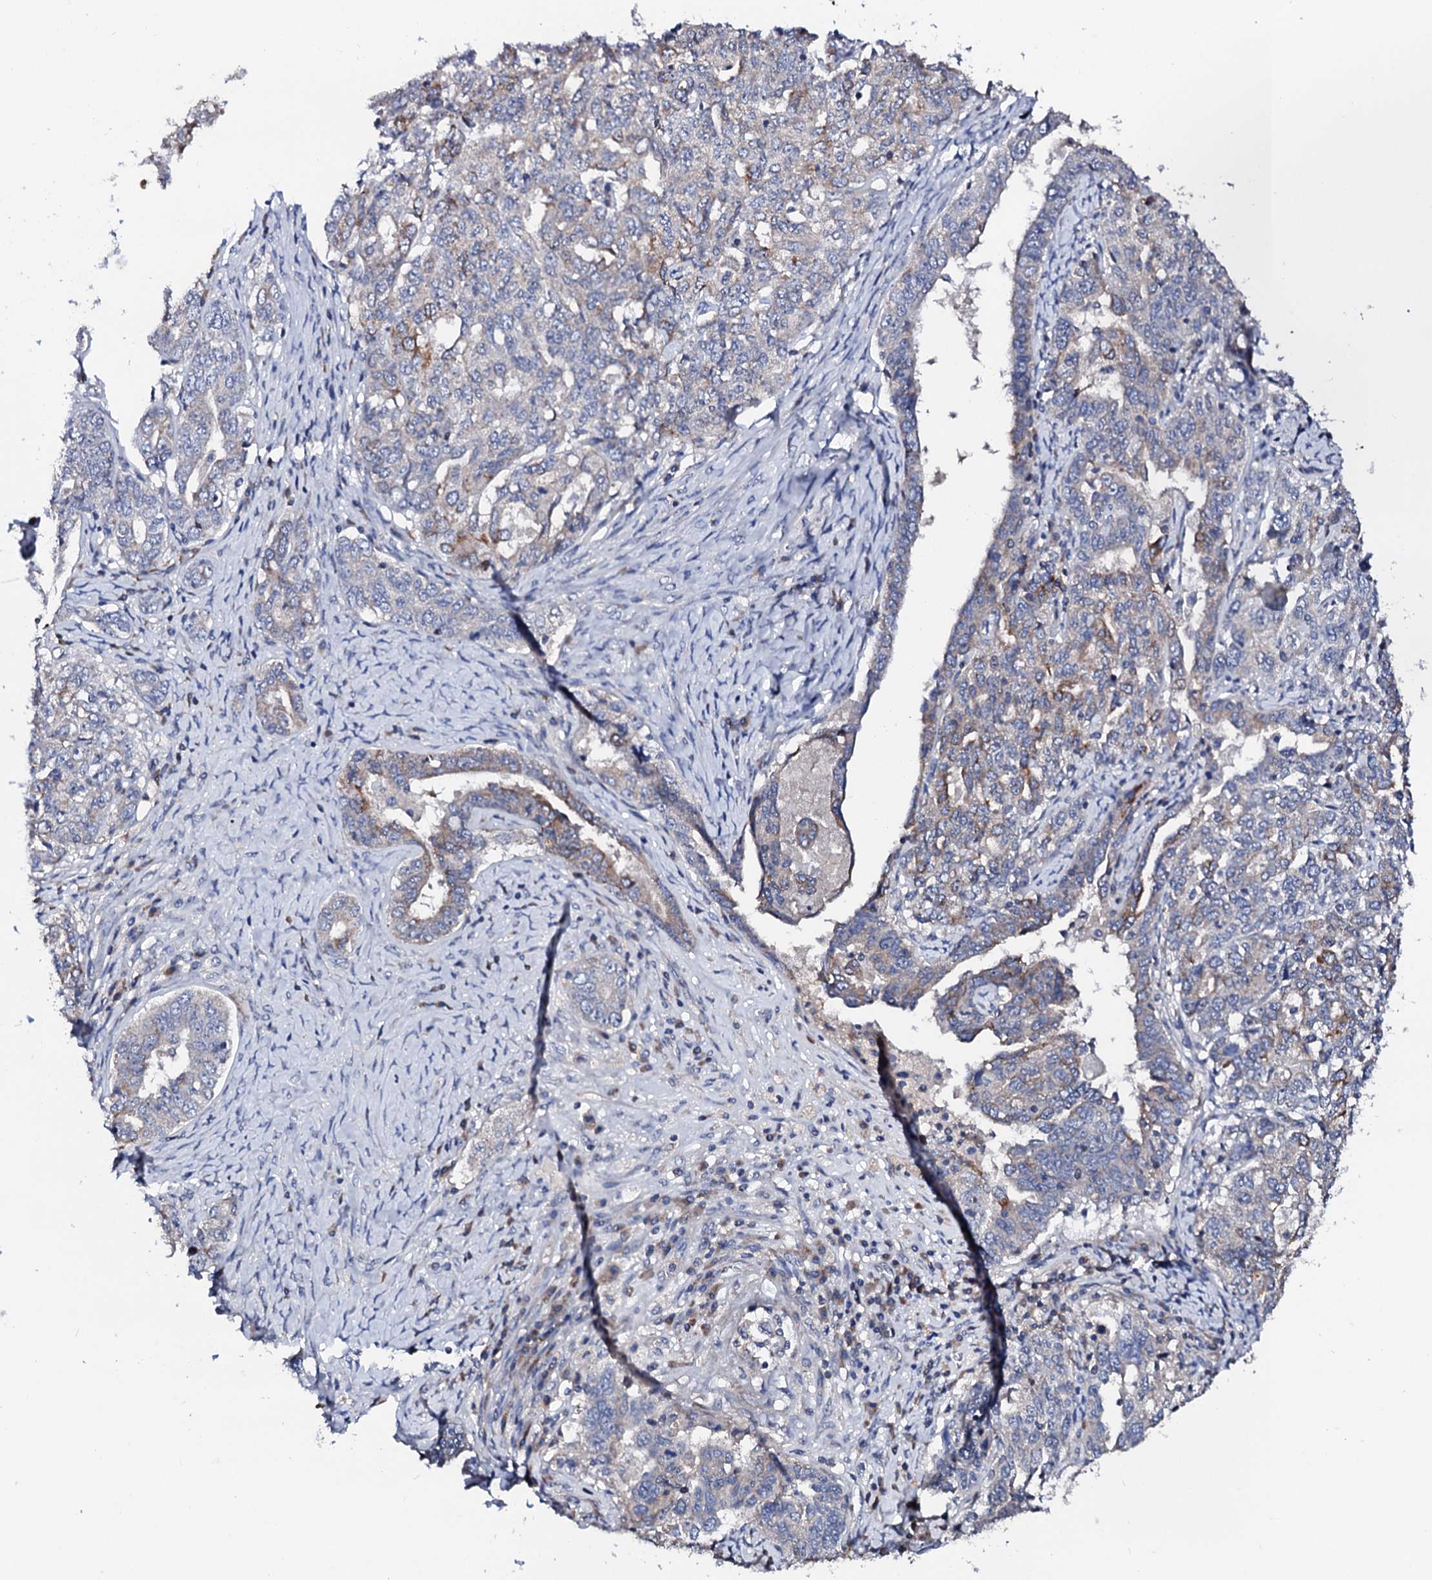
{"staining": {"intensity": "weak", "quantity": "<25%", "location": "cytoplasmic/membranous"}, "tissue": "ovarian cancer", "cell_type": "Tumor cells", "image_type": "cancer", "snomed": [{"axis": "morphology", "description": "Carcinoma, endometroid"}, {"axis": "topography", "description": "Ovary"}], "caption": "IHC of human ovarian endometroid carcinoma displays no staining in tumor cells.", "gene": "NUP58", "patient": {"sex": "female", "age": 62}}